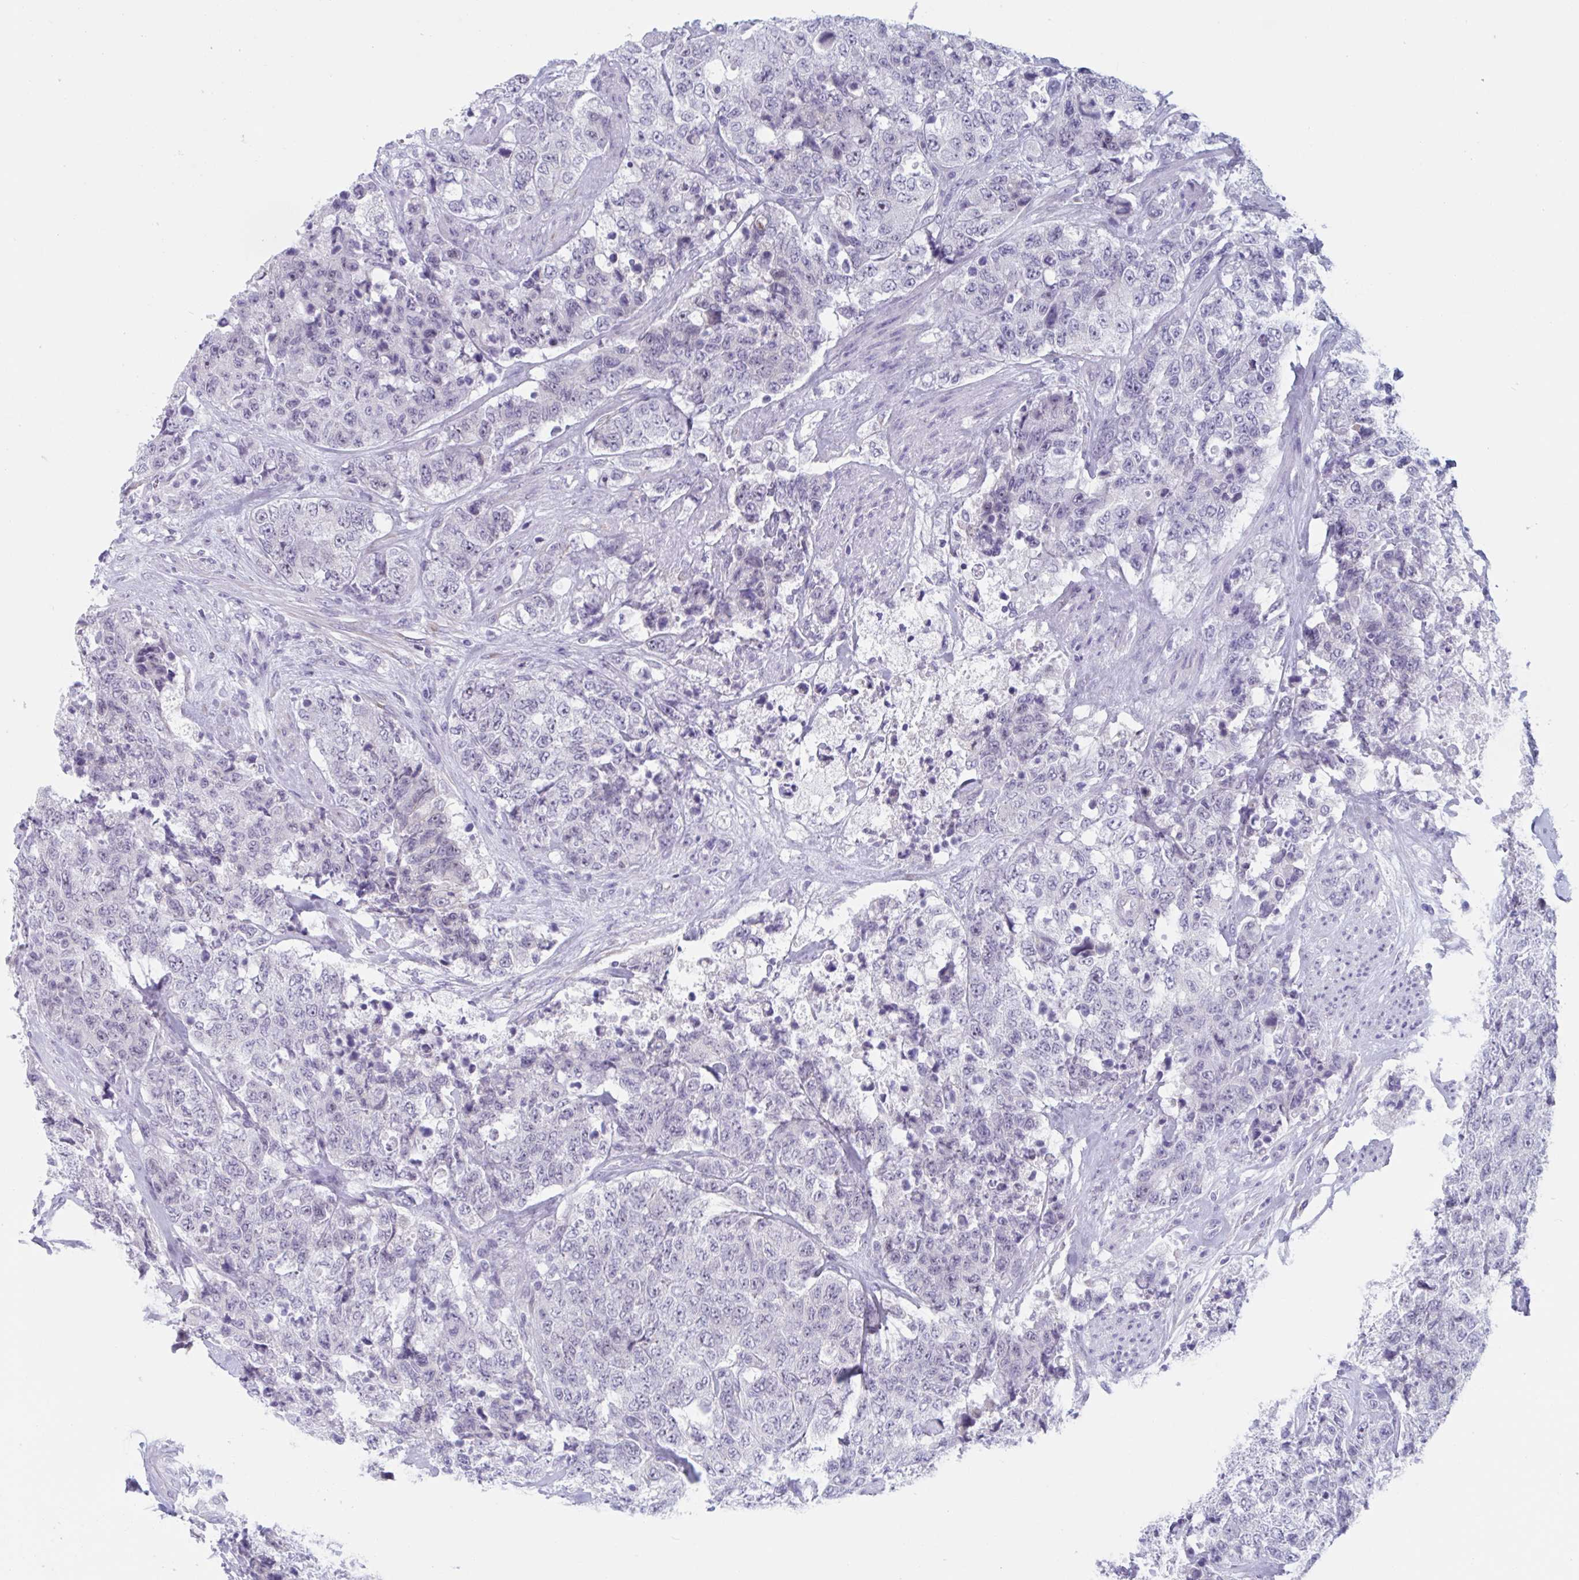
{"staining": {"intensity": "negative", "quantity": "none", "location": "none"}, "tissue": "urothelial cancer", "cell_type": "Tumor cells", "image_type": "cancer", "snomed": [{"axis": "morphology", "description": "Urothelial carcinoma, High grade"}, {"axis": "topography", "description": "Urinary bladder"}], "caption": "There is no significant expression in tumor cells of urothelial carcinoma (high-grade).", "gene": "HSD11B2", "patient": {"sex": "female", "age": 78}}